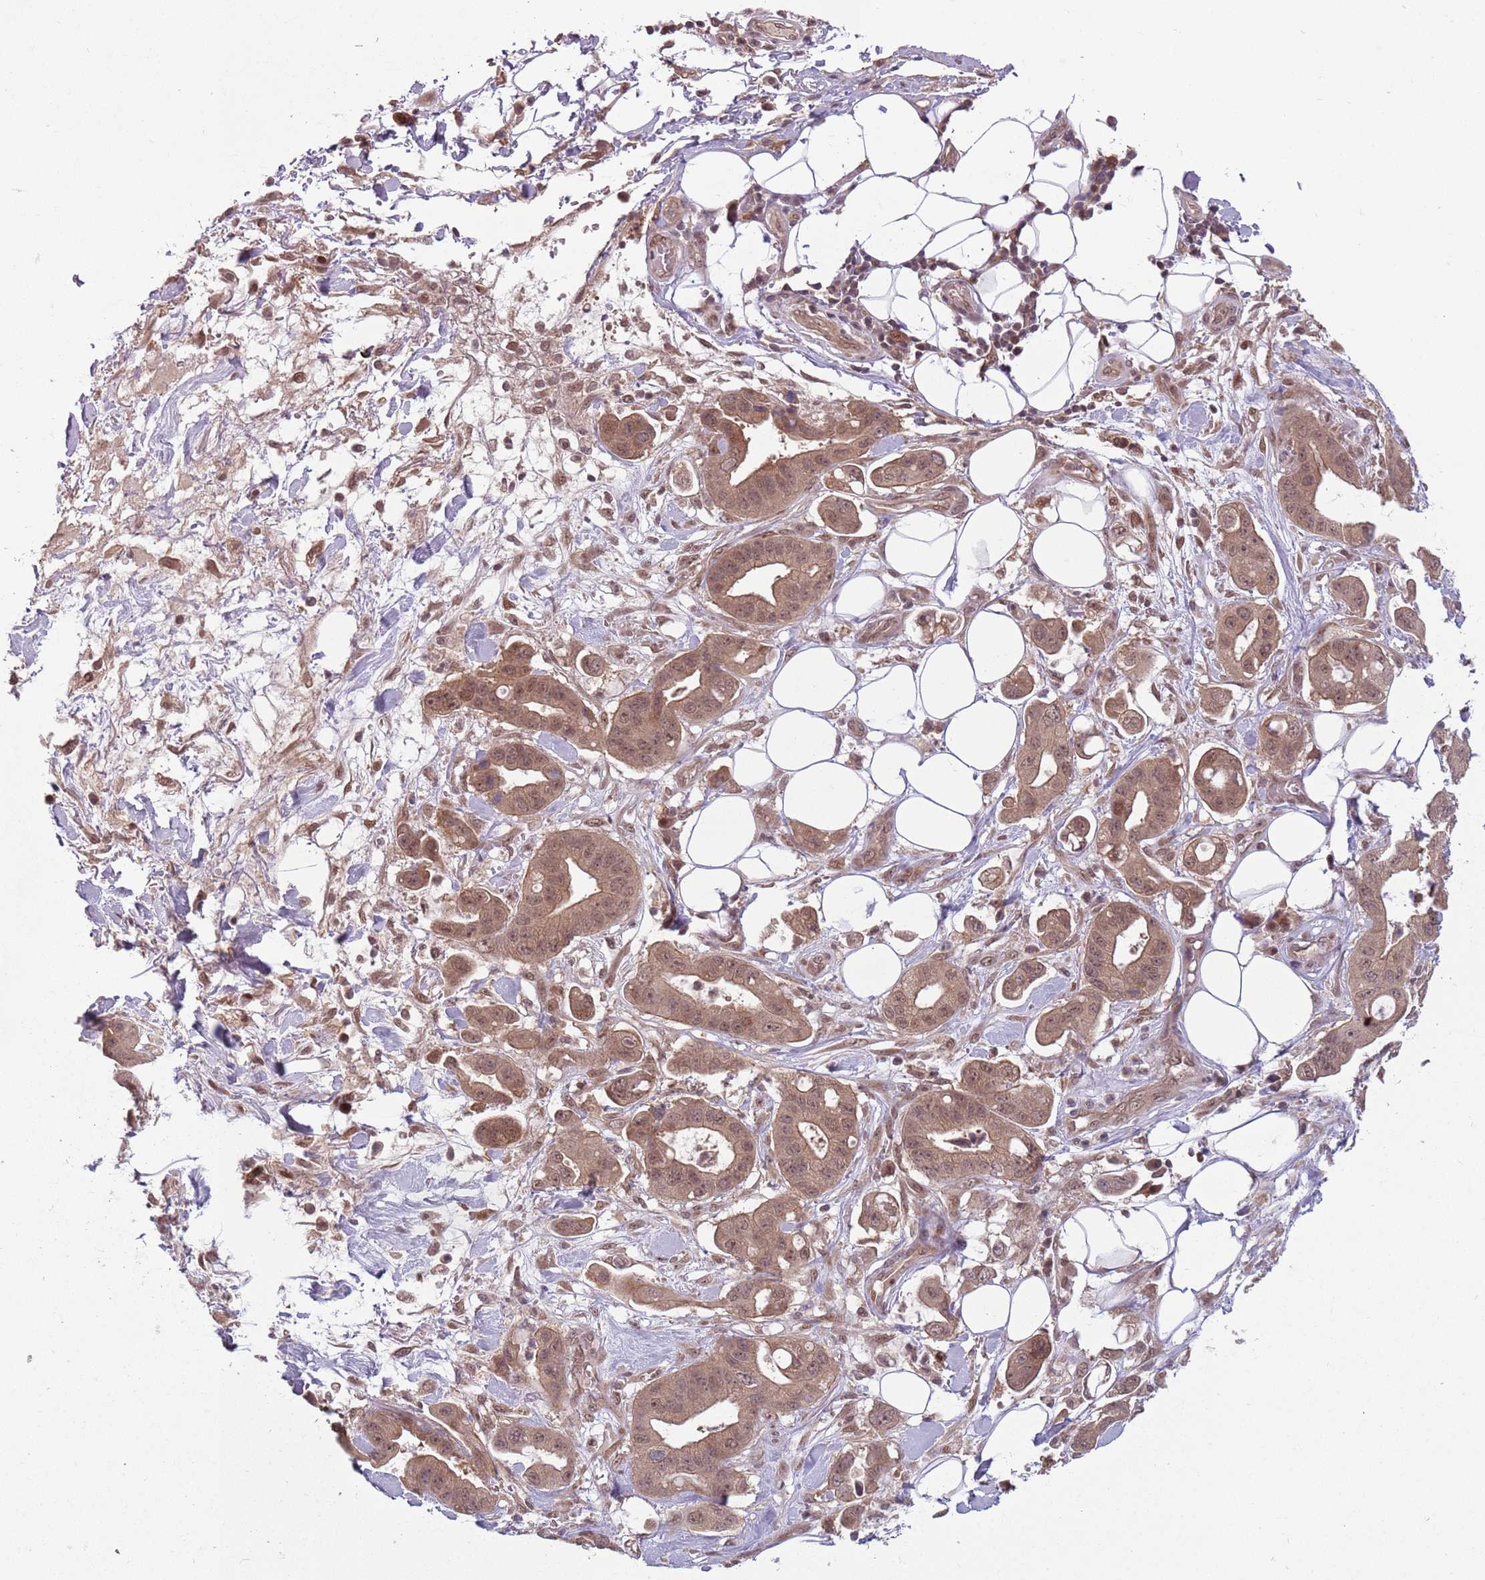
{"staining": {"intensity": "moderate", "quantity": ">75%", "location": "cytoplasmic/membranous,nuclear"}, "tissue": "stomach cancer", "cell_type": "Tumor cells", "image_type": "cancer", "snomed": [{"axis": "morphology", "description": "Adenocarcinoma, NOS"}, {"axis": "topography", "description": "Stomach"}], "caption": "Human stomach cancer stained for a protein (brown) displays moderate cytoplasmic/membranous and nuclear positive positivity in approximately >75% of tumor cells.", "gene": "ADAMTS3", "patient": {"sex": "male", "age": 62}}